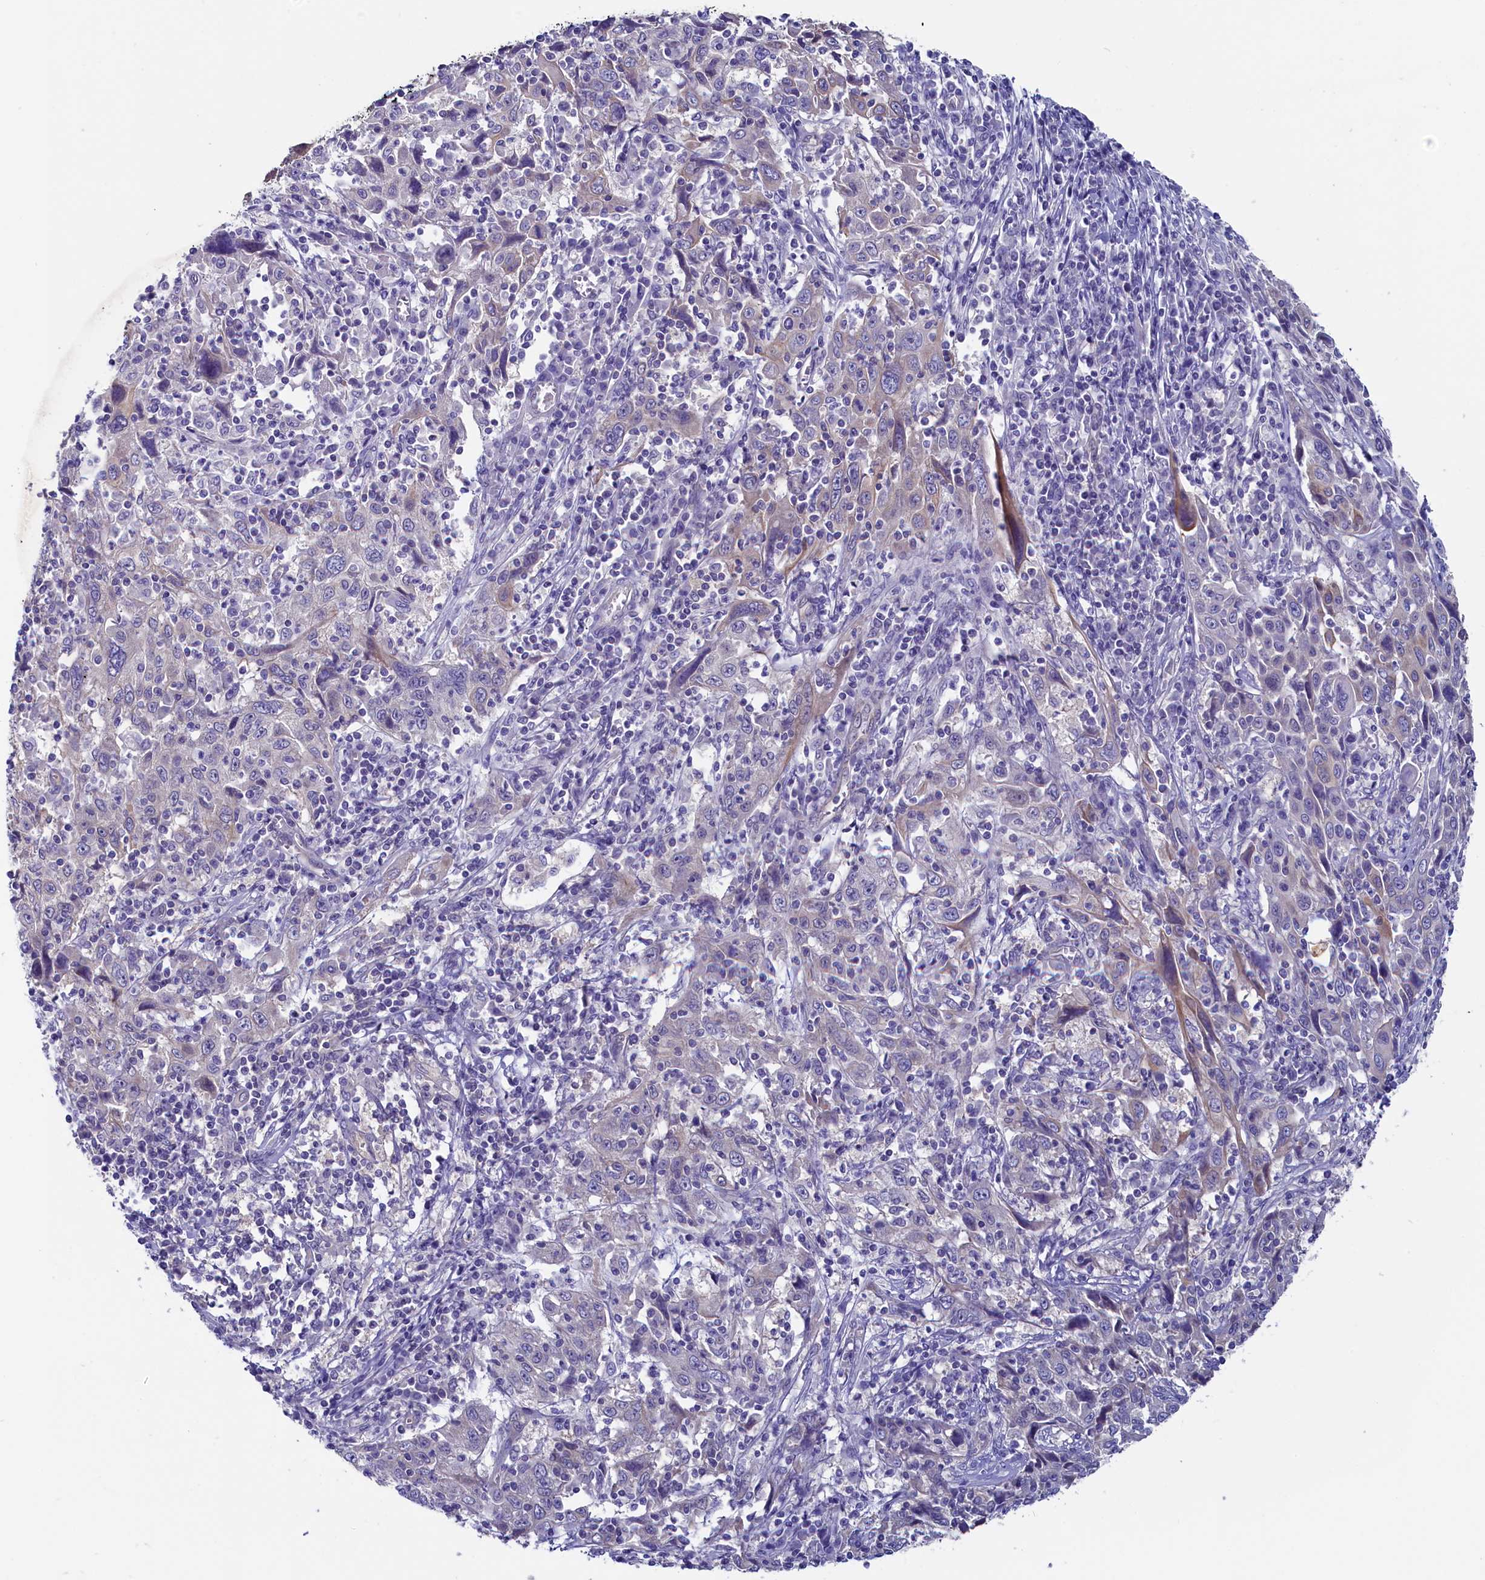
{"staining": {"intensity": "negative", "quantity": "none", "location": "none"}, "tissue": "cervical cancer", "cell_type": "Tumor cells", "image_type": "cancer", "snomed": [{"axis": "morphology", "description": "Squamous cell carcinoma, NOS"}, {"axis": "topography", "description": "Cervix"}], "caption": "A photomicrograph of human squamous cell carcinoma (cervical) is negative for staining in tumor cells.", "gene": "CIAPIN1", "patient": {"sex": "female", "age": 46}}